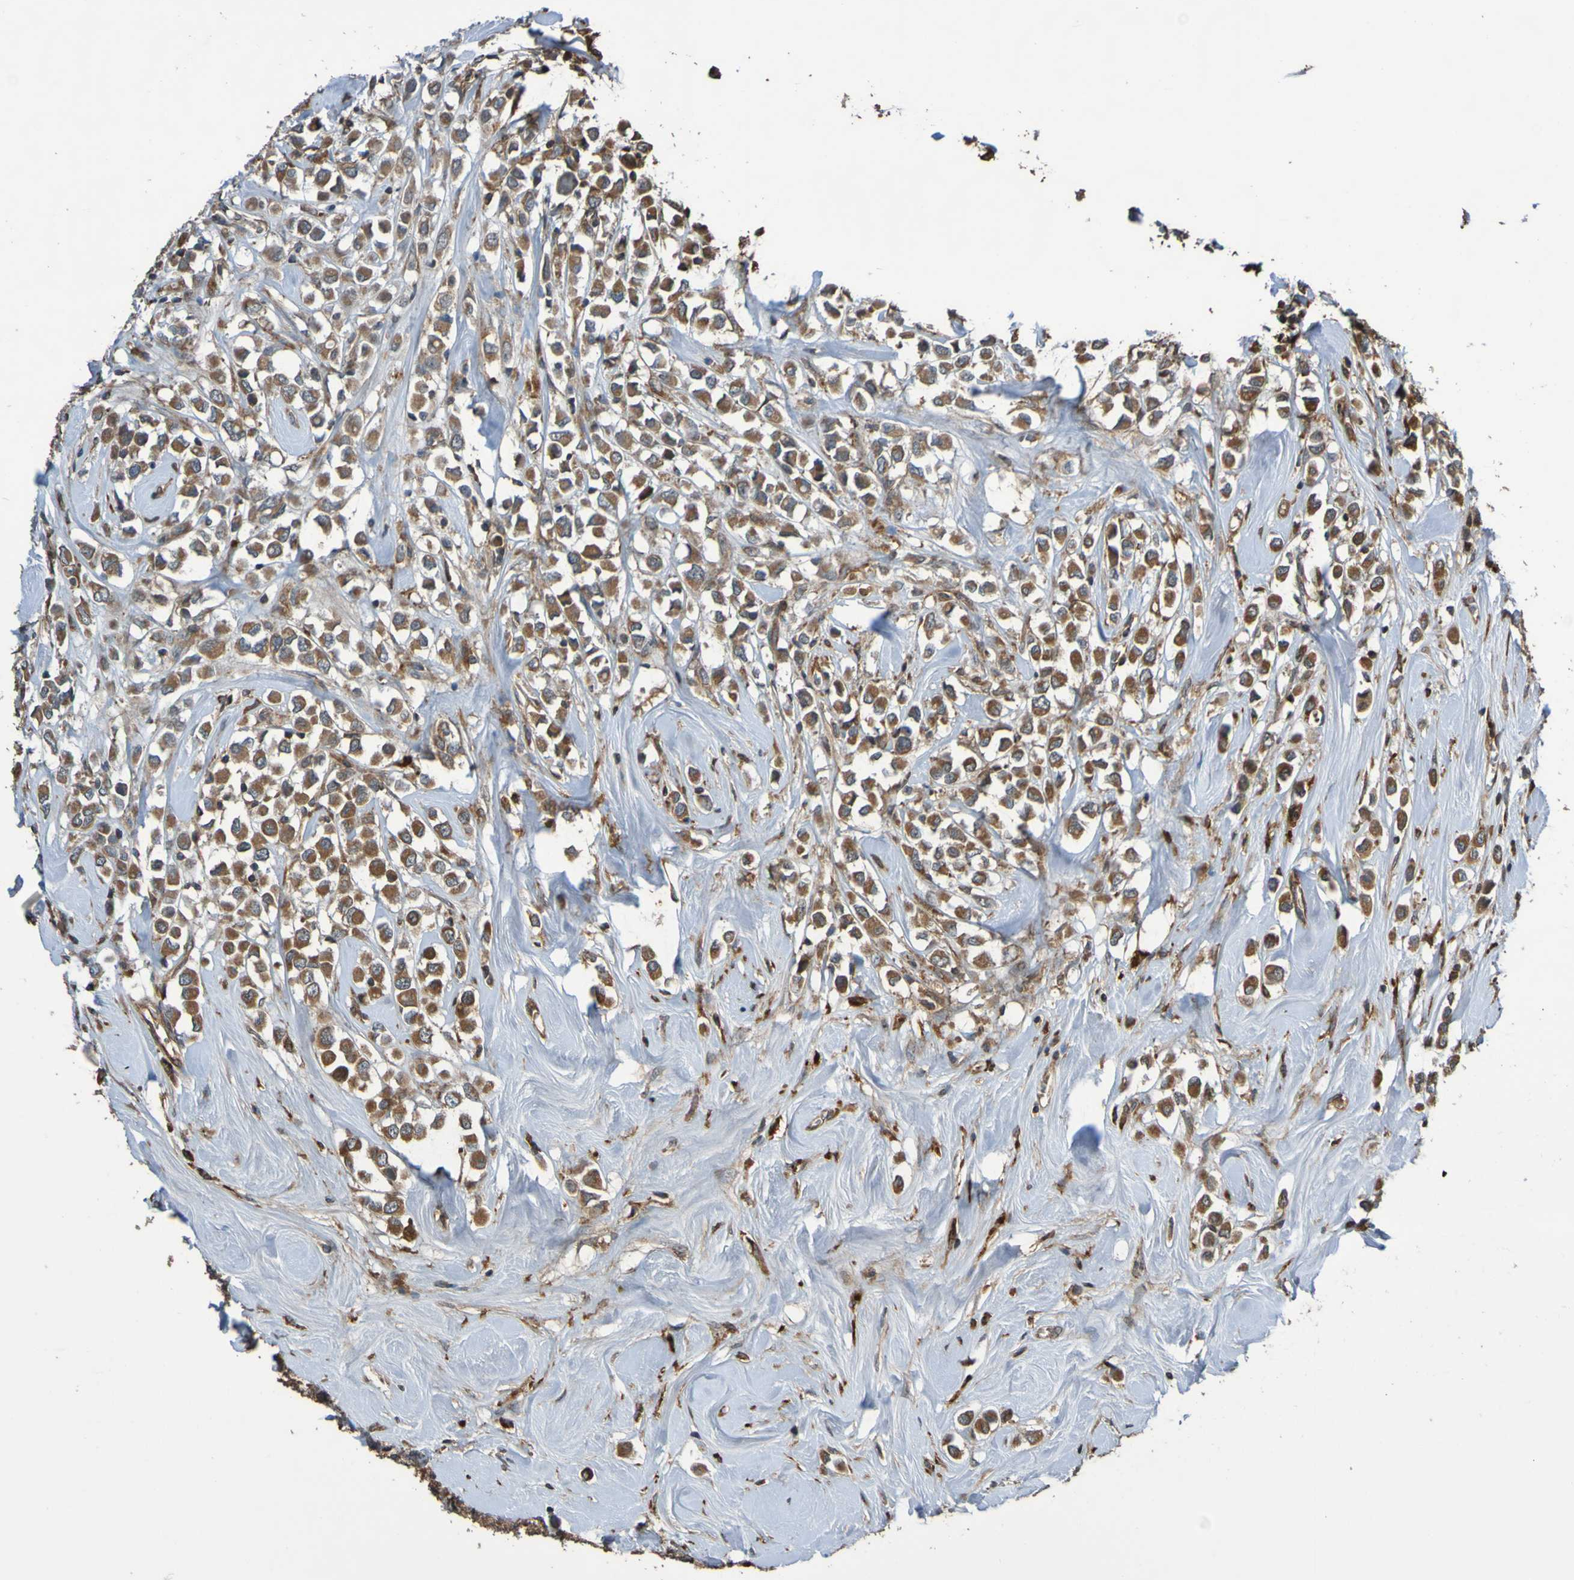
{"staining": {"intensity": "moderate", "quantity": ">75%", "location": "cytoplasmic/membranous"}, "tissue": "breast cancer", "cell_type": "Tumor cells", "image_type": "cancer", "snomed": [{"axis": "morphology", "description": "Duct carcinoma"}, {"axis": "topography", "description": "Breast"}], "caption": "A brown stain highlights moderate cytoplasmic/membranous expression of a protein in human infiltrating ductal carcinoma (breast) tumor cells. The staining was performed using DAB, with brown indicating positive protein expression. Nuclei are stained blue with hematoxylin.", "gene": "UCN", "patient": {"sex": "female", "age": 61}}